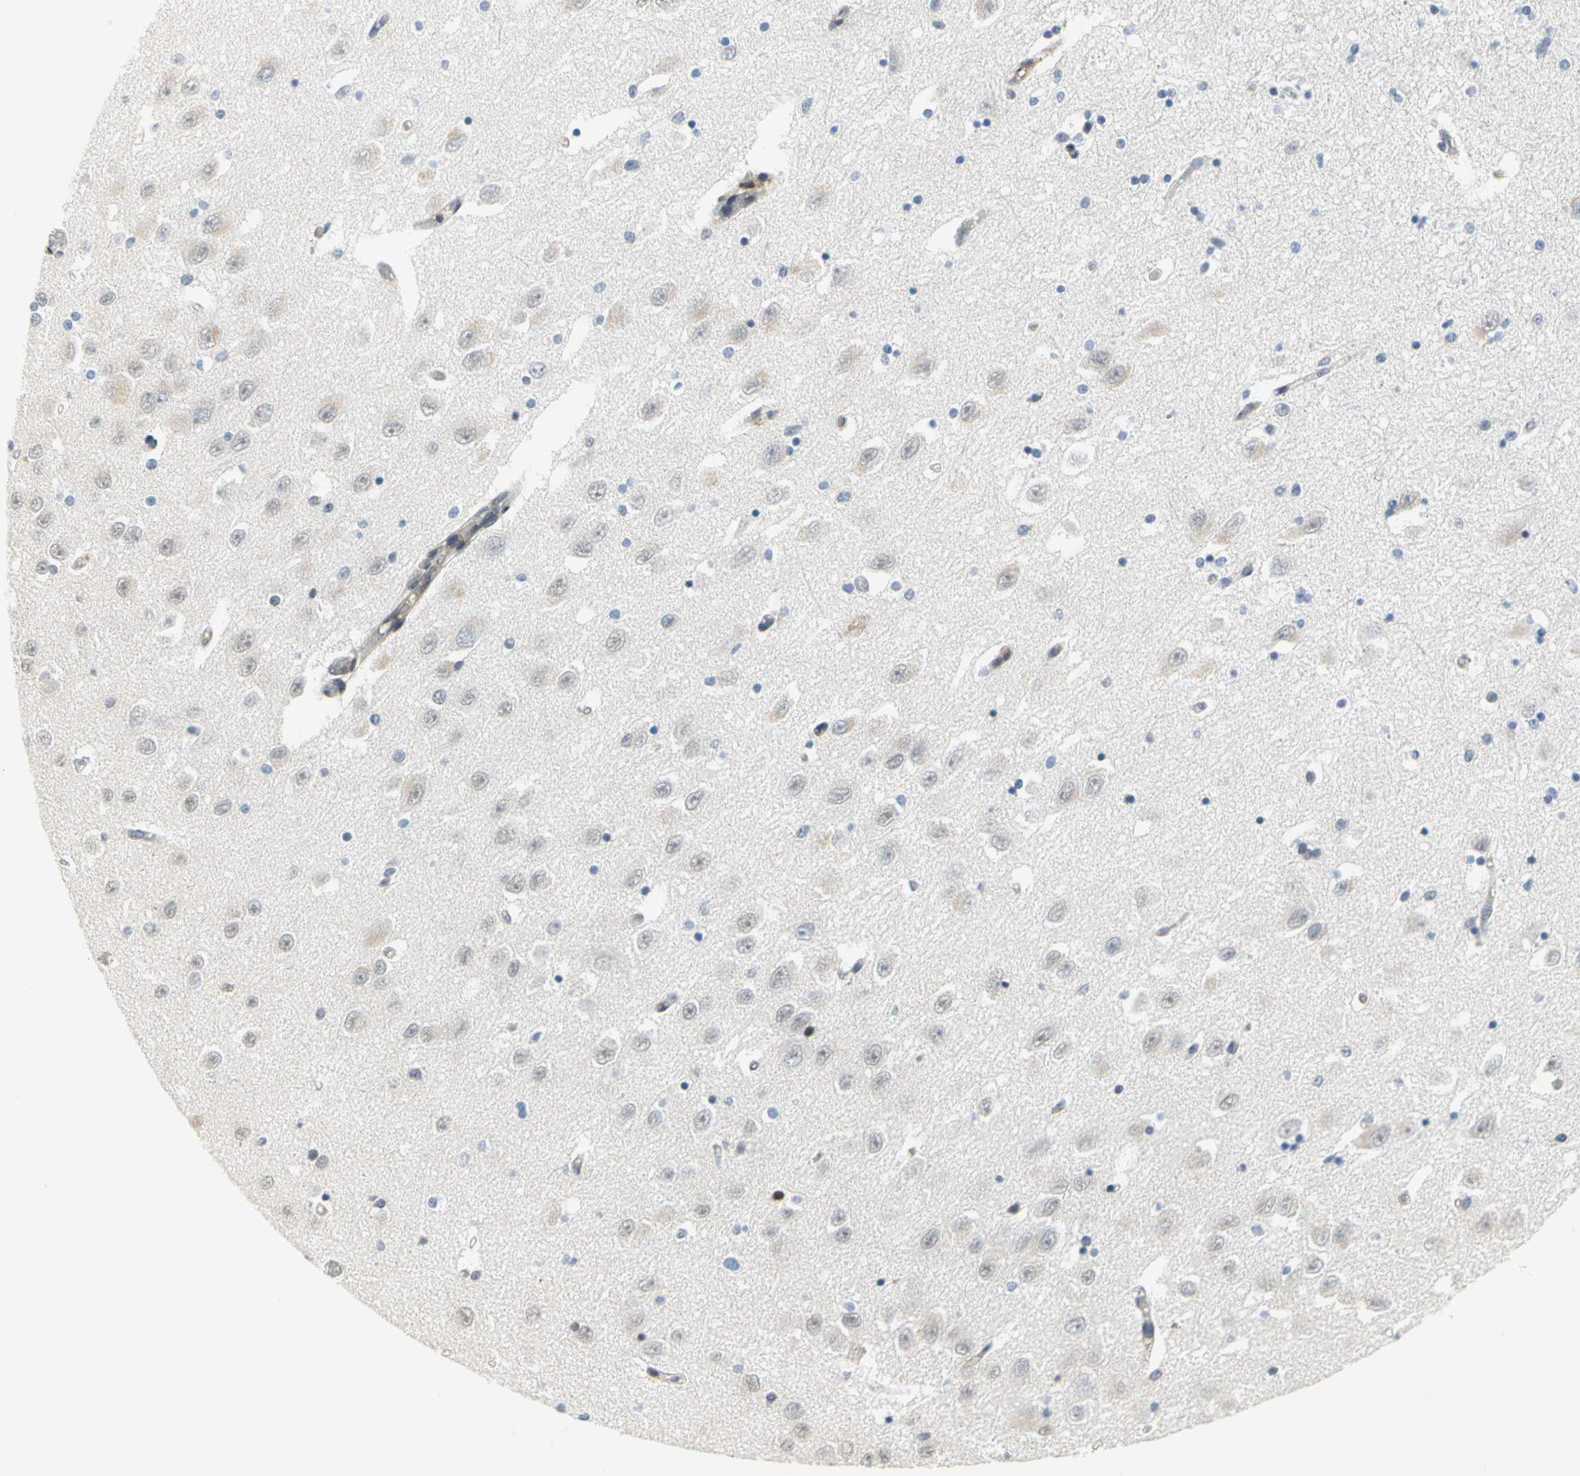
{"staining": {"intensity": "moderate", "quantity": "25%-75%", "location": "nuclear"}, "tissue": "hippocampus", "cell_type": "Glial cells", "image_type": "normal", "snomed": [{"axis": "morphology", "description": "Normal tissue, NOS"}, {"axis": "topography", "description": "Hippocampus"}], "caption": "A high-resolution histopathology image shows immunohistochemistry (IHC) staining of normal hippocampus, which displays moderate nuclear staining in approximately 25%-75% of glial cells.", "gene": "IMPG2", "patient": {"sex": "female", "age": 54}}